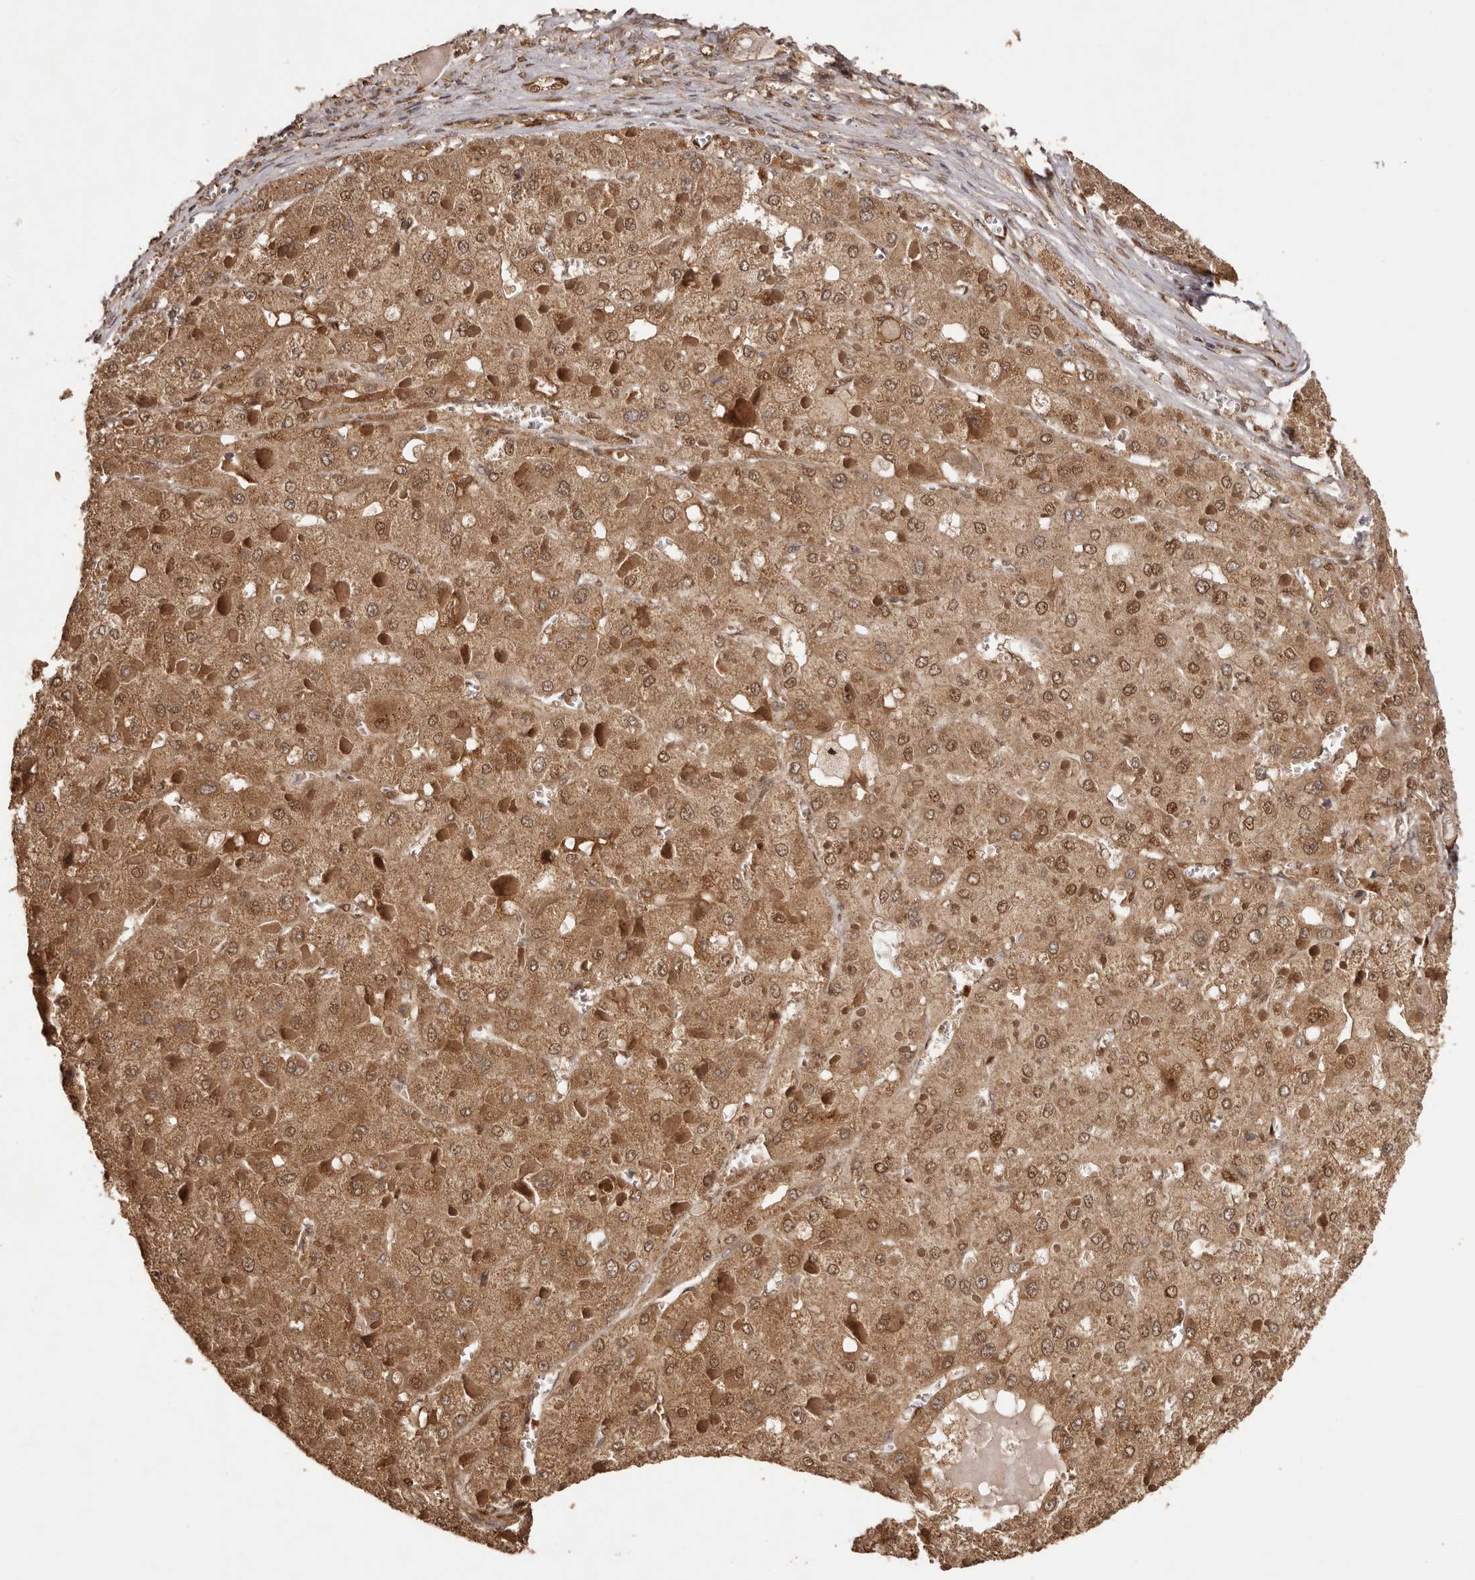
{"staining": {"intensity": "moderate", "quantity": ">75%", "location": "cytoplasmic/membranous,nuclear"}, "tissue": "liver cancer", "cell_type": "Tumor cells", "image_type": "cancer", "snomed": [{"axis": "morphology", "description": "Carcinoma, Hepatocellular, NOS"}, {"axis": "topography", "description": "Liver"}], "caption": "IHC histopathology image of human liver cancer stained for a protein (brown), which demonstrates medium levels of moderate cytoplasmic/membranous and nuclear positivity in about >75% of tumor cells.", "gene": "UBR2", "patient": {"sex": "female", "age": 73}}